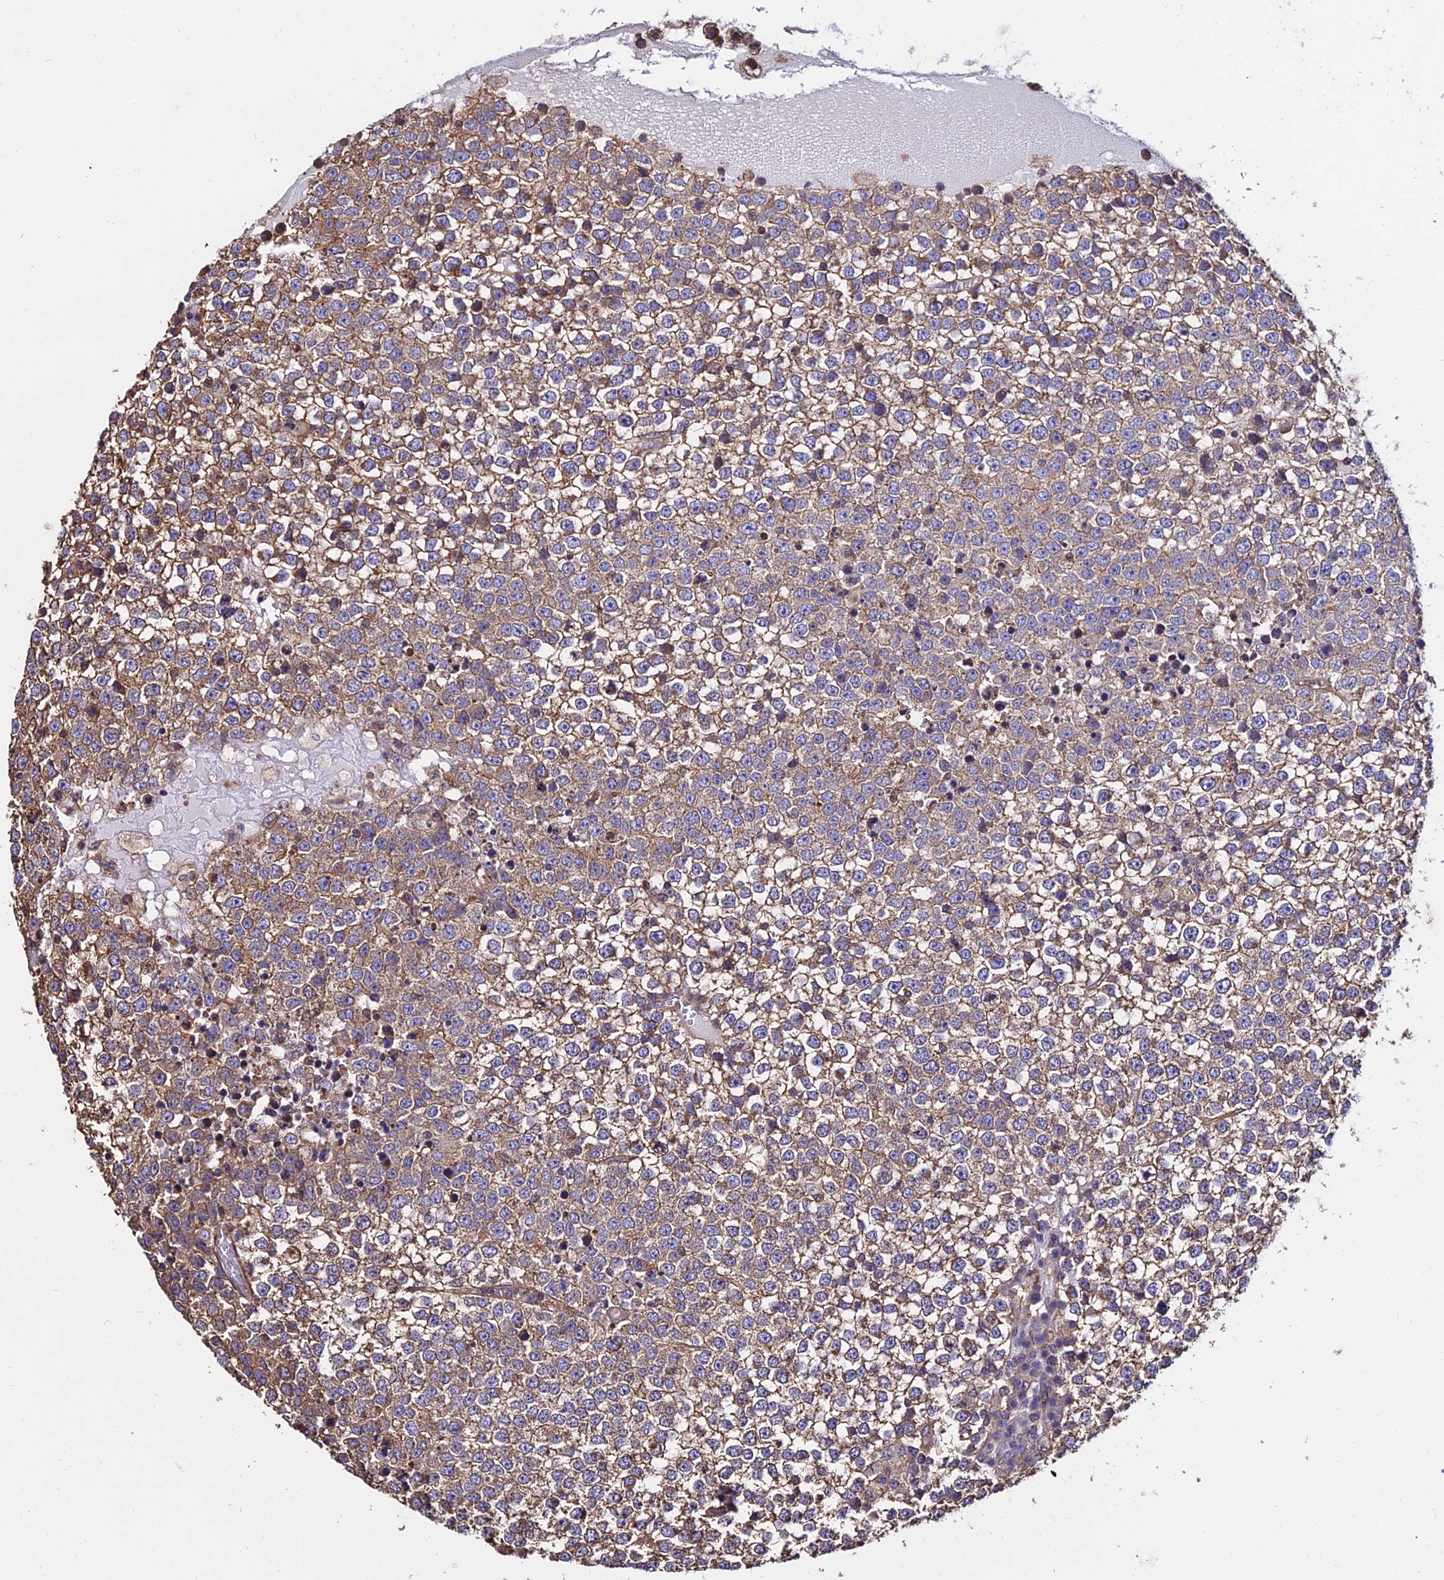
{"staining": {"intensity": "moderate", "quantity": "25%-75%", "location": "cytoplasmic/membranous"}, "tissue": "testis cancer", "cell_type": "Tumor cells", "image_type": "cancer", "snomed": [{"axis": "morphology", "description": "Seminoma, NOS"}, {"axis": "topography", "description": "Testis"}], "caption": "Immunohistochemistry of testis cancer (seminoma) reveals medium levels of moderate cytoplasmic/membranous expression in approximately 25%-75% of tumor cells.", "gene": "CALM2", "patient": {"sex": "male", "age": 65}}